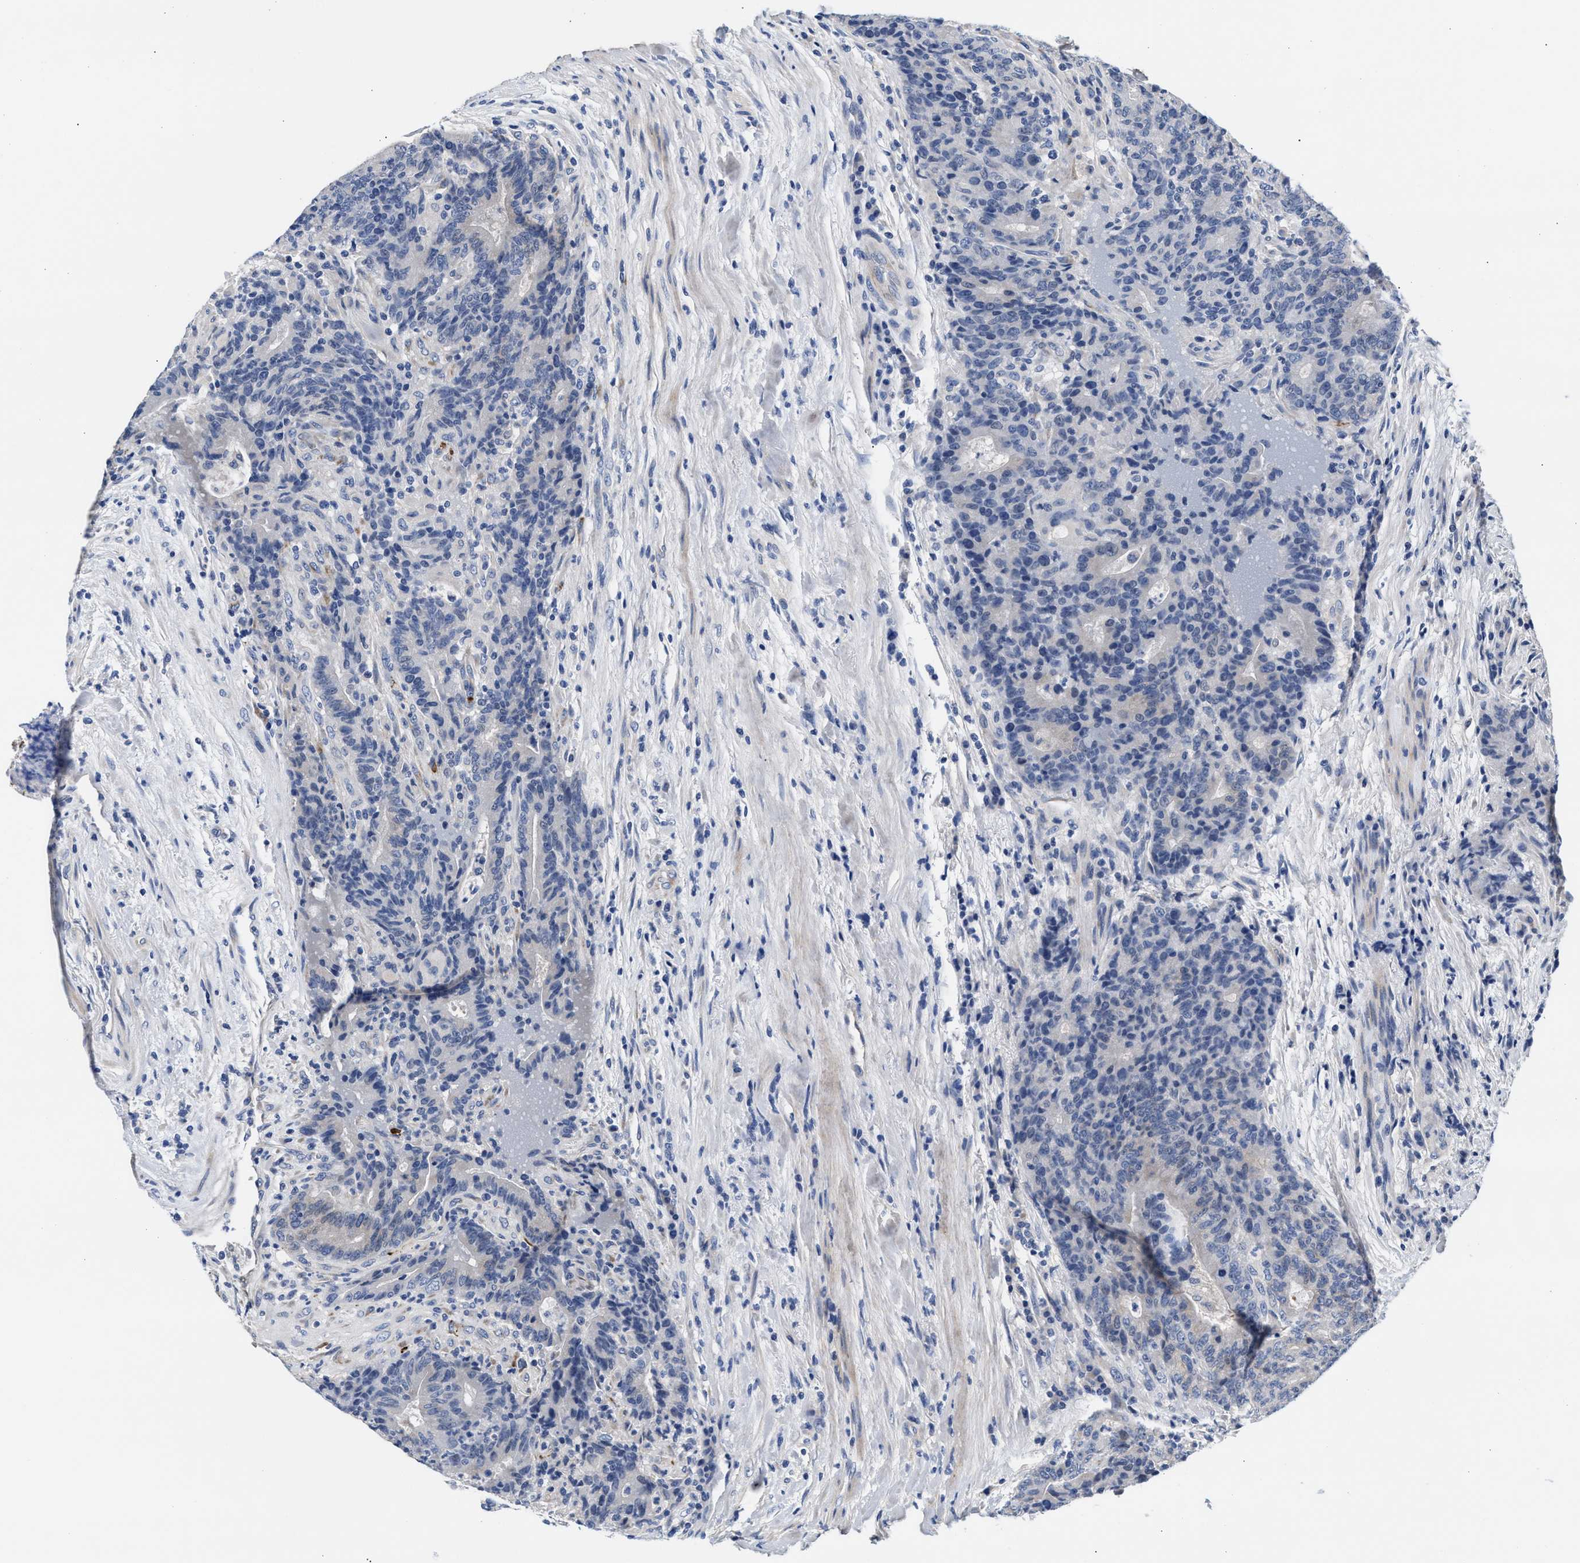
{"staining": {"intensity": "negative", "quantity": "none", "location": "none"}, "tissue": "colorectal cancer", "cell_type": "Tumor cells", "image_type": "cancer", "snomed": [{"axis": "morphology", "description": "Normal tissue, NOS"}, {"axis": "morphology", "description": "Adenocarcinoma, NOS"}, {"axis": "topography", "description": "Colon"}], "caption": "The photomicrograph displays no significant staining in tumor cells of colorectal cancer (adenocarcinoma).", "gene": "ACTL7B", "patient": {"sex": "female", "age": 75}}